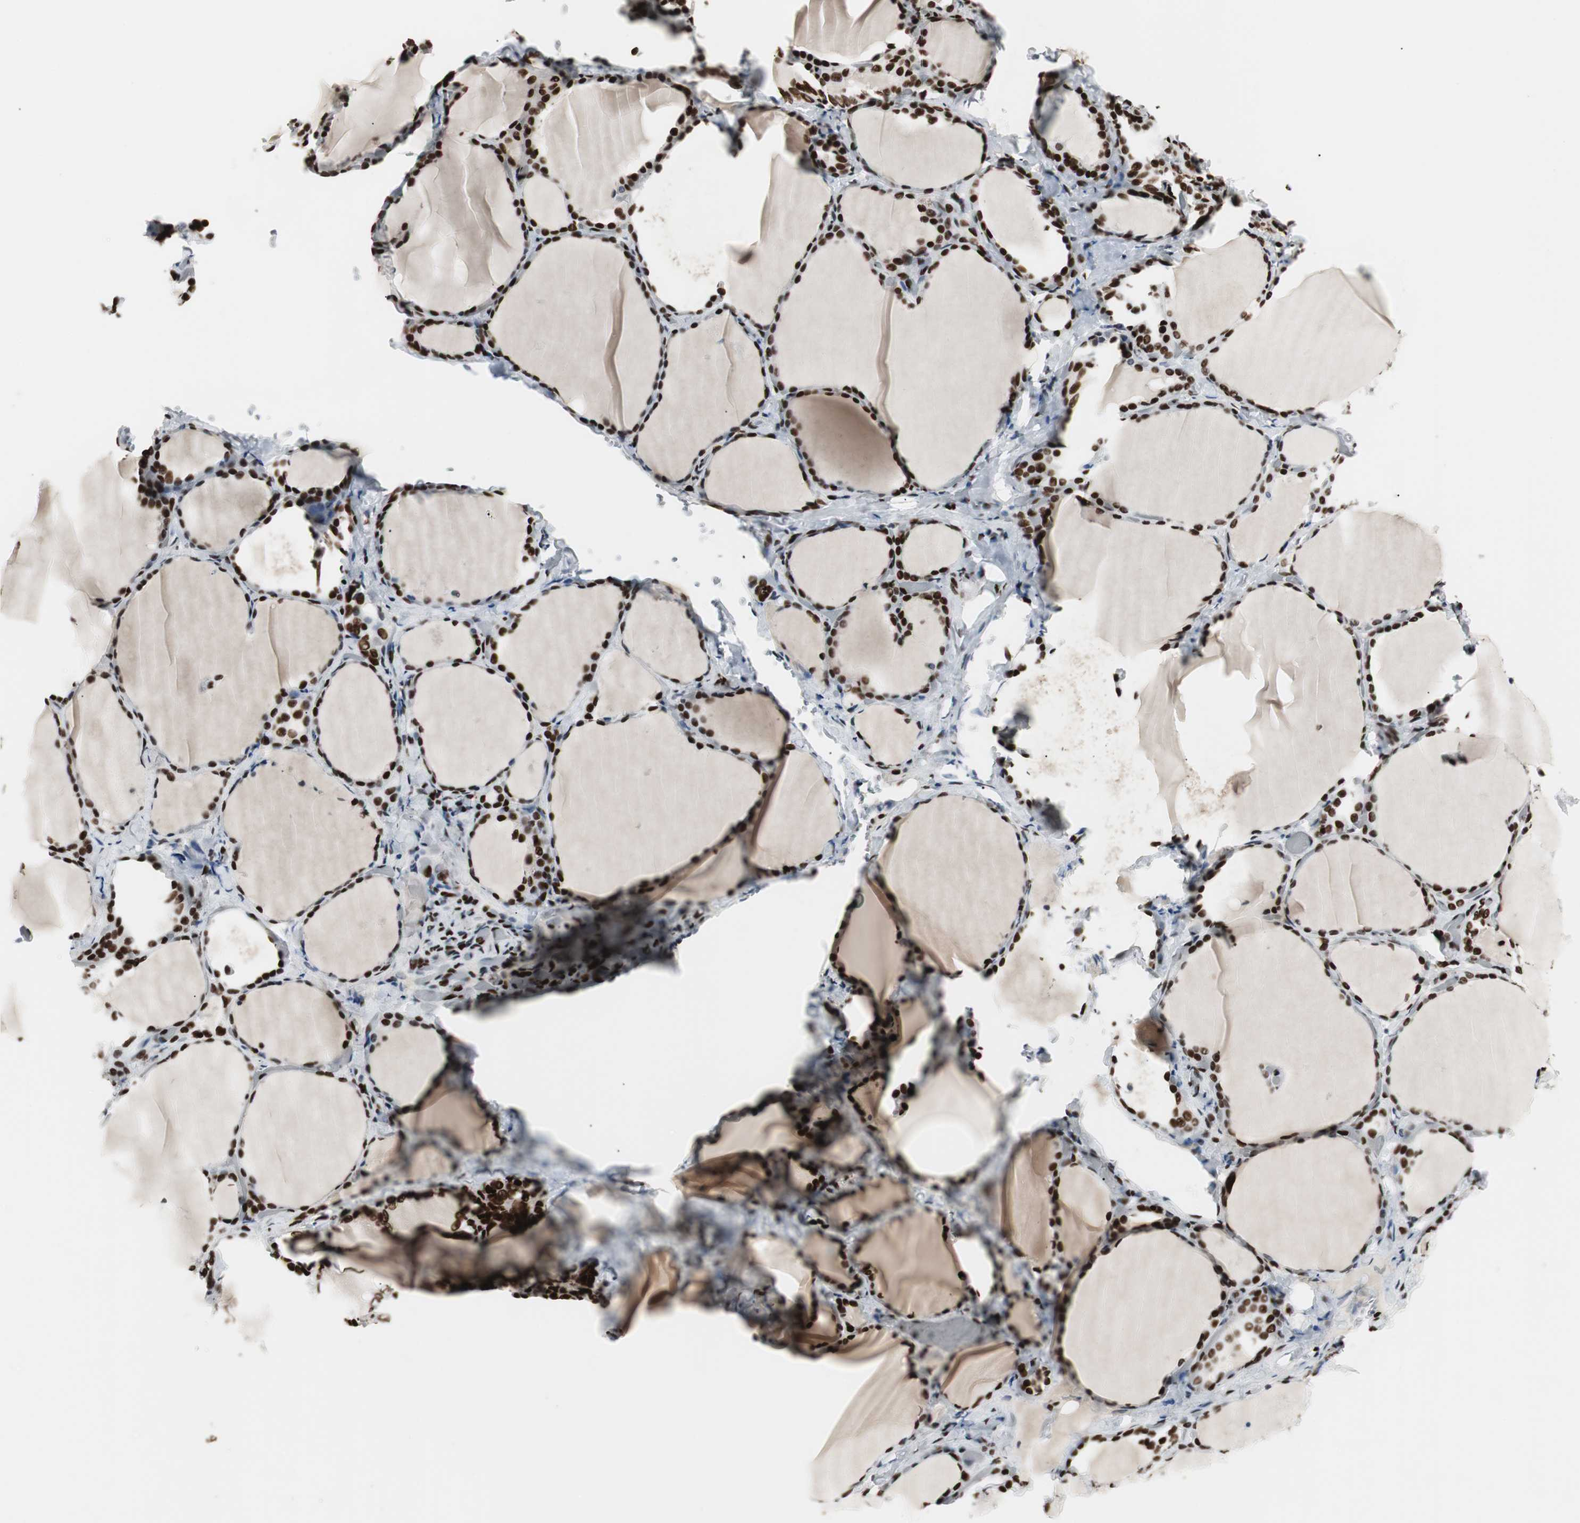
{"staining": {"intensity": "strong", "quantity": ">75%", "location": "nuclear"}, "tissue": "thyroid gland", "cell_type": "Glandular cells", "image_type": "normal", "snomed": [{"axis": "morphology", "description": "Normal tissue, NOS"}, {"axis": "morphology", "description": "Papillary adenocarcinoma, NOS"}, {"axis": "topography", "description": "Thyroid gland"}], "caption": "Immunohistochemistry (DAB) staining of normal human thyroid gland exhibits strong nuclear protein positivity in about >75% of glandular cells.", "gene": "MTA2", "patient": {"sex": "female", "age": 30}}